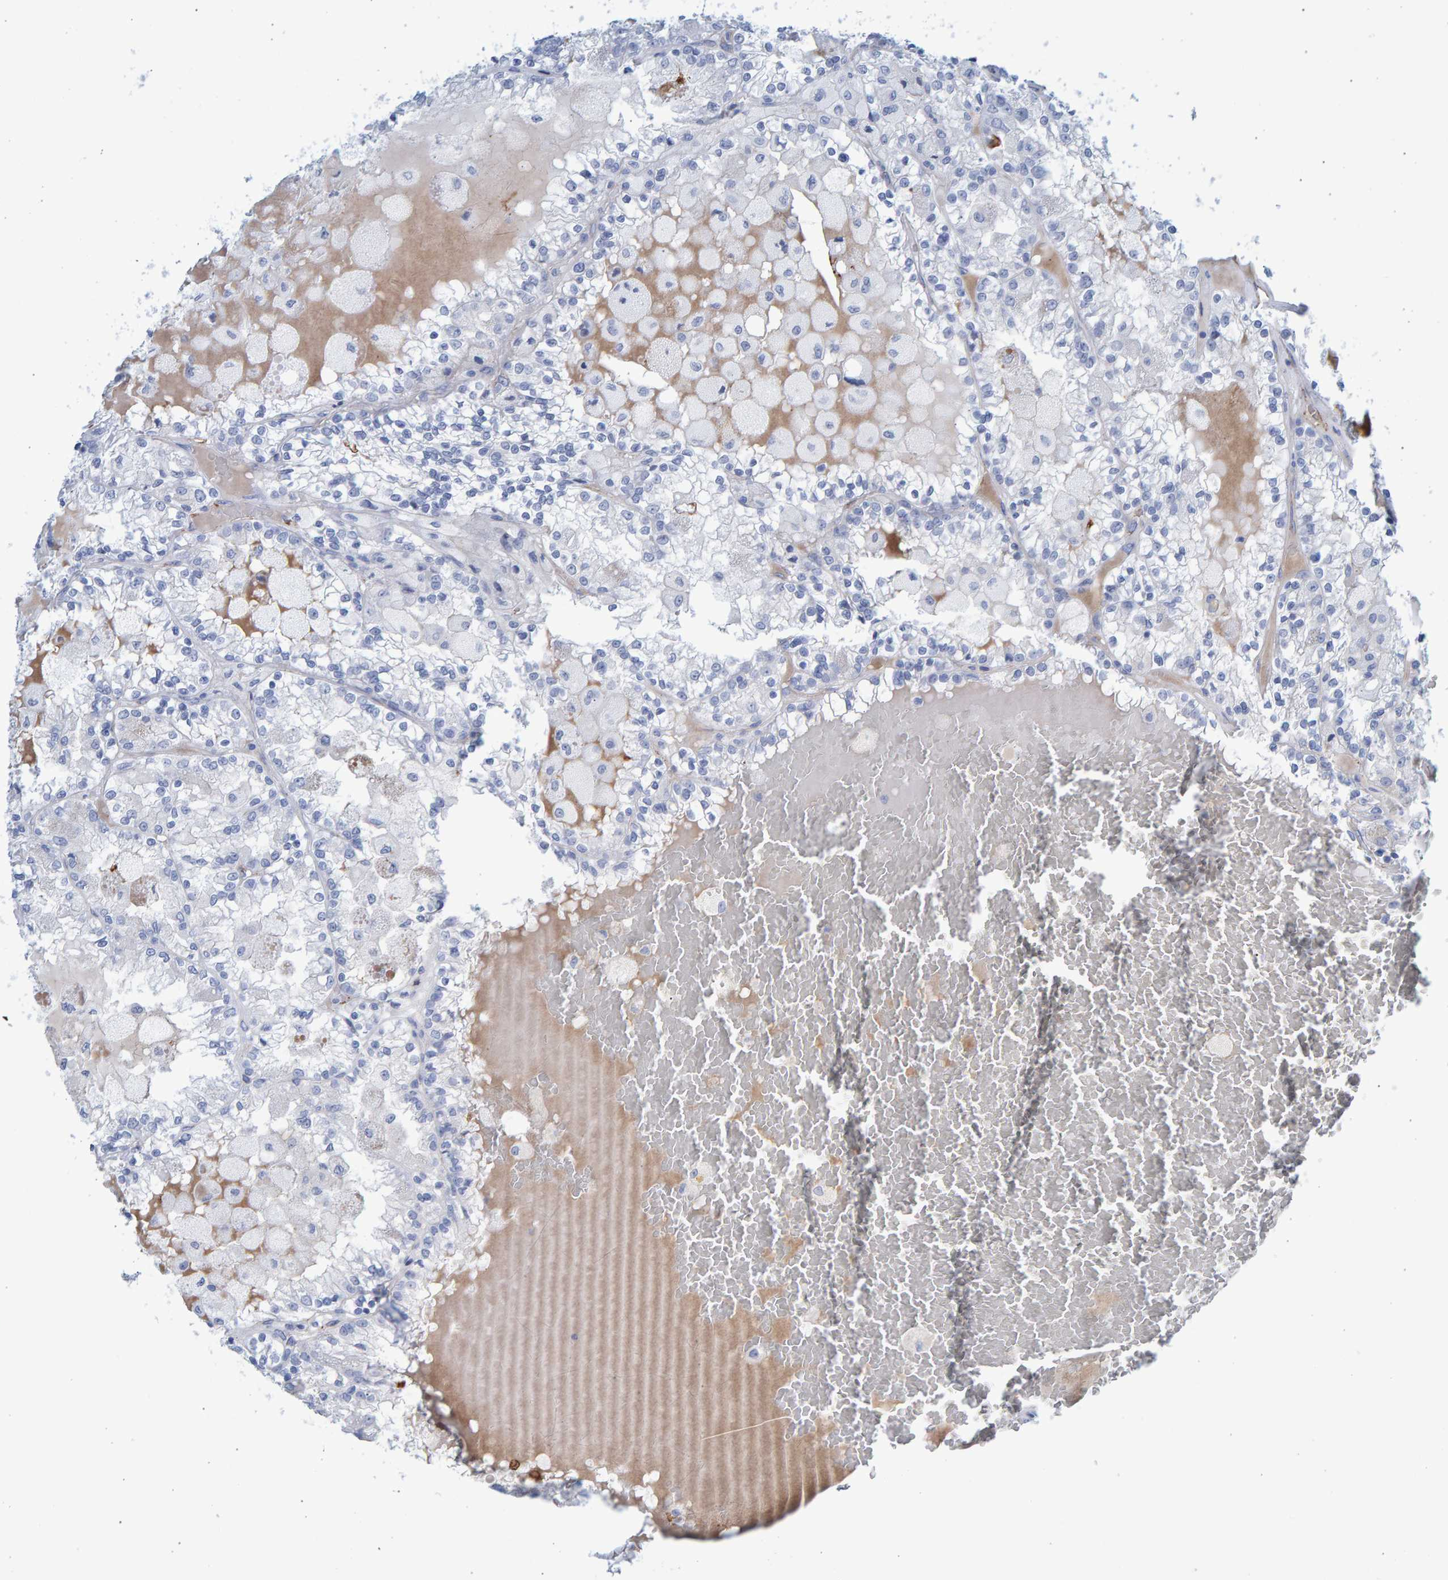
{"staining": {"intensity": "negative", "quantity": "none", "location": "none"}, "tissue": "renal cancer", "cell_type": "Tumor cells", "image_type": "cancer", "snomed": [{"axis": "morphology", "description": "Adenocarcinoma, NOS"}, {"axis": "topography", "description": "Kidney"}], "caption": "The IHC photomicrograph has no significant expression in tumor cells of renal cancer (adenocarcinoma) tissue.", "gene": "SLC34A3", "patient": {"sex": "female", "age": 56}}